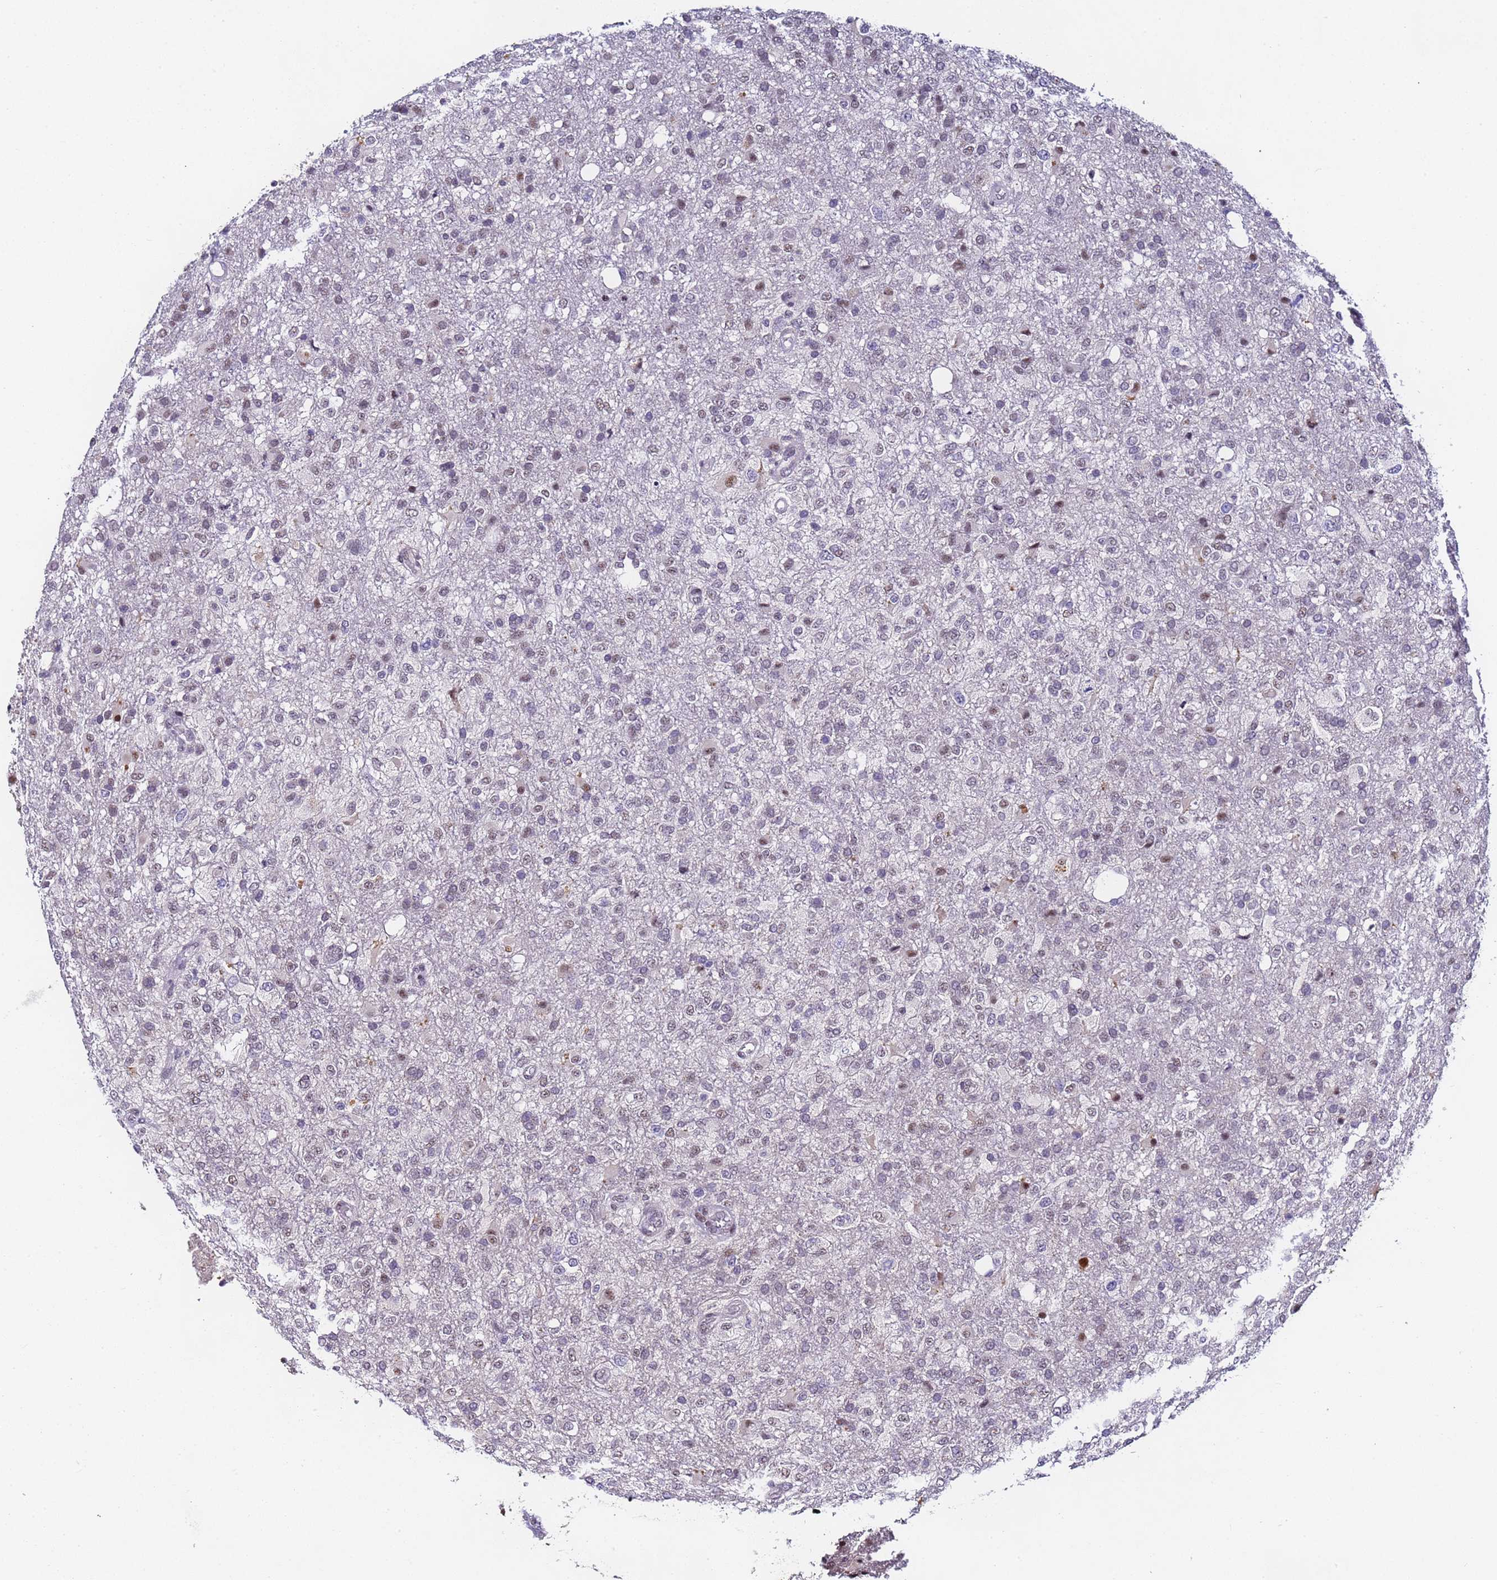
{"staining": {"intensity": "negative", "quantity": "none", "location": "none"}, "tissue": "glioma", "cell_type": "Tumor cells", "image_type": "cancer", "snomed": [{"axis": "morphology", "description": "Glioma, malignant, High grade"}, {"axis": "topography", "description": "Brain"}], "caption": "Immunohistochemical staining of human glioma reveals no significant positivity in tumor cells.", "gene": "FNBP4", "patient": {"sex": "female", "age": 74}}